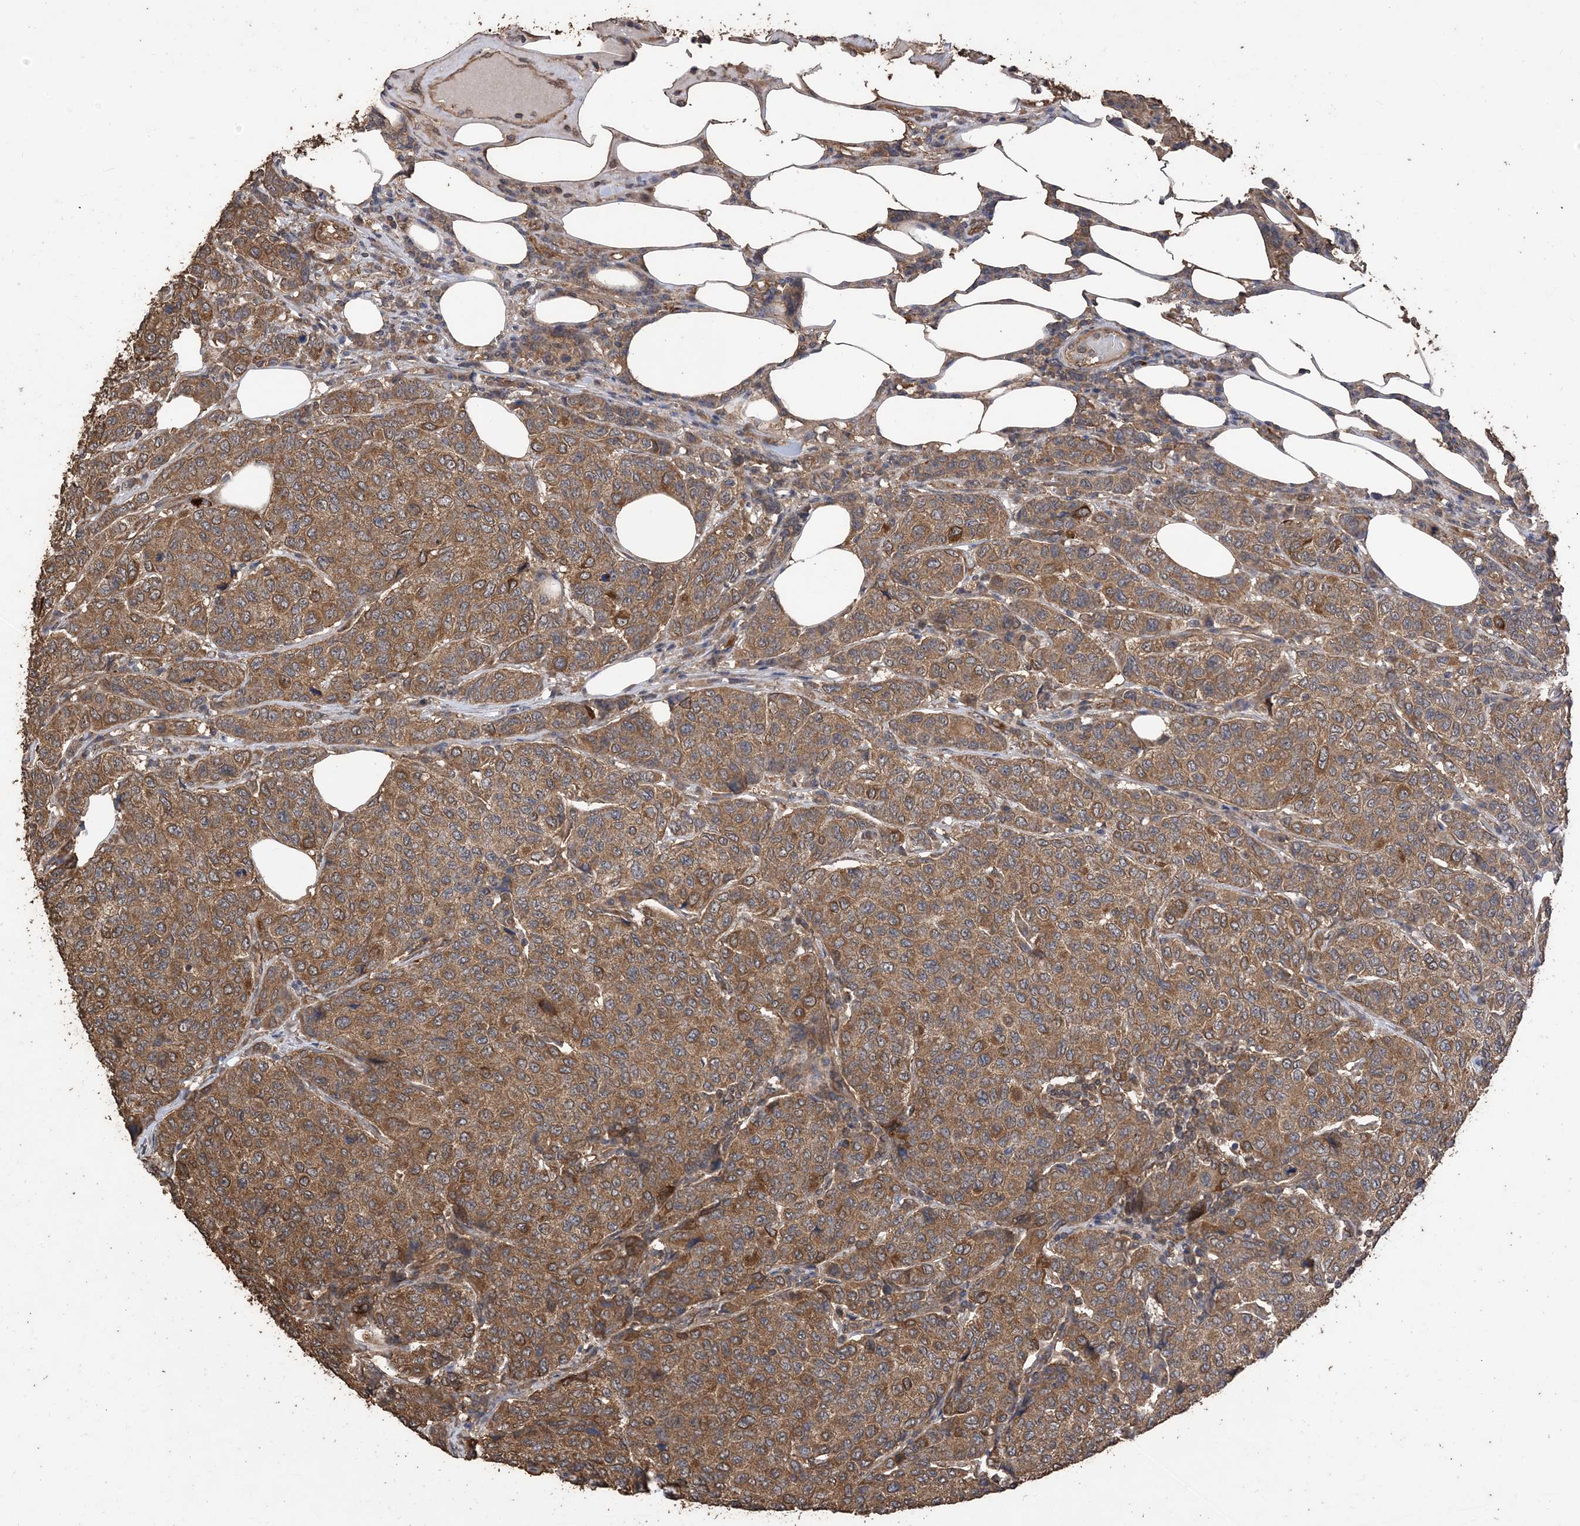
{"staining": {"intensity": "moderate", "quantity": ">75%", "location": "cytoplasmic/membranous"}, "tissue": "breast cancer", "cell_type": "Tumor cells", "image_type": "cancer", "snomed": [{"axis": "morphology", "description": "Duct carcinoma"}, {"axis": "topography", "description": "Breast"}], "caption": "An IHC micrograph of neoplastic tissue is shown. Protein staining in brown shows moderate cytoplasmic/membranous positivity in invasive ductal carcinoma (breast) within tumor cells.", "gene": "ZKSCAN5", "patient": {"sex": "female", "age": 55}}